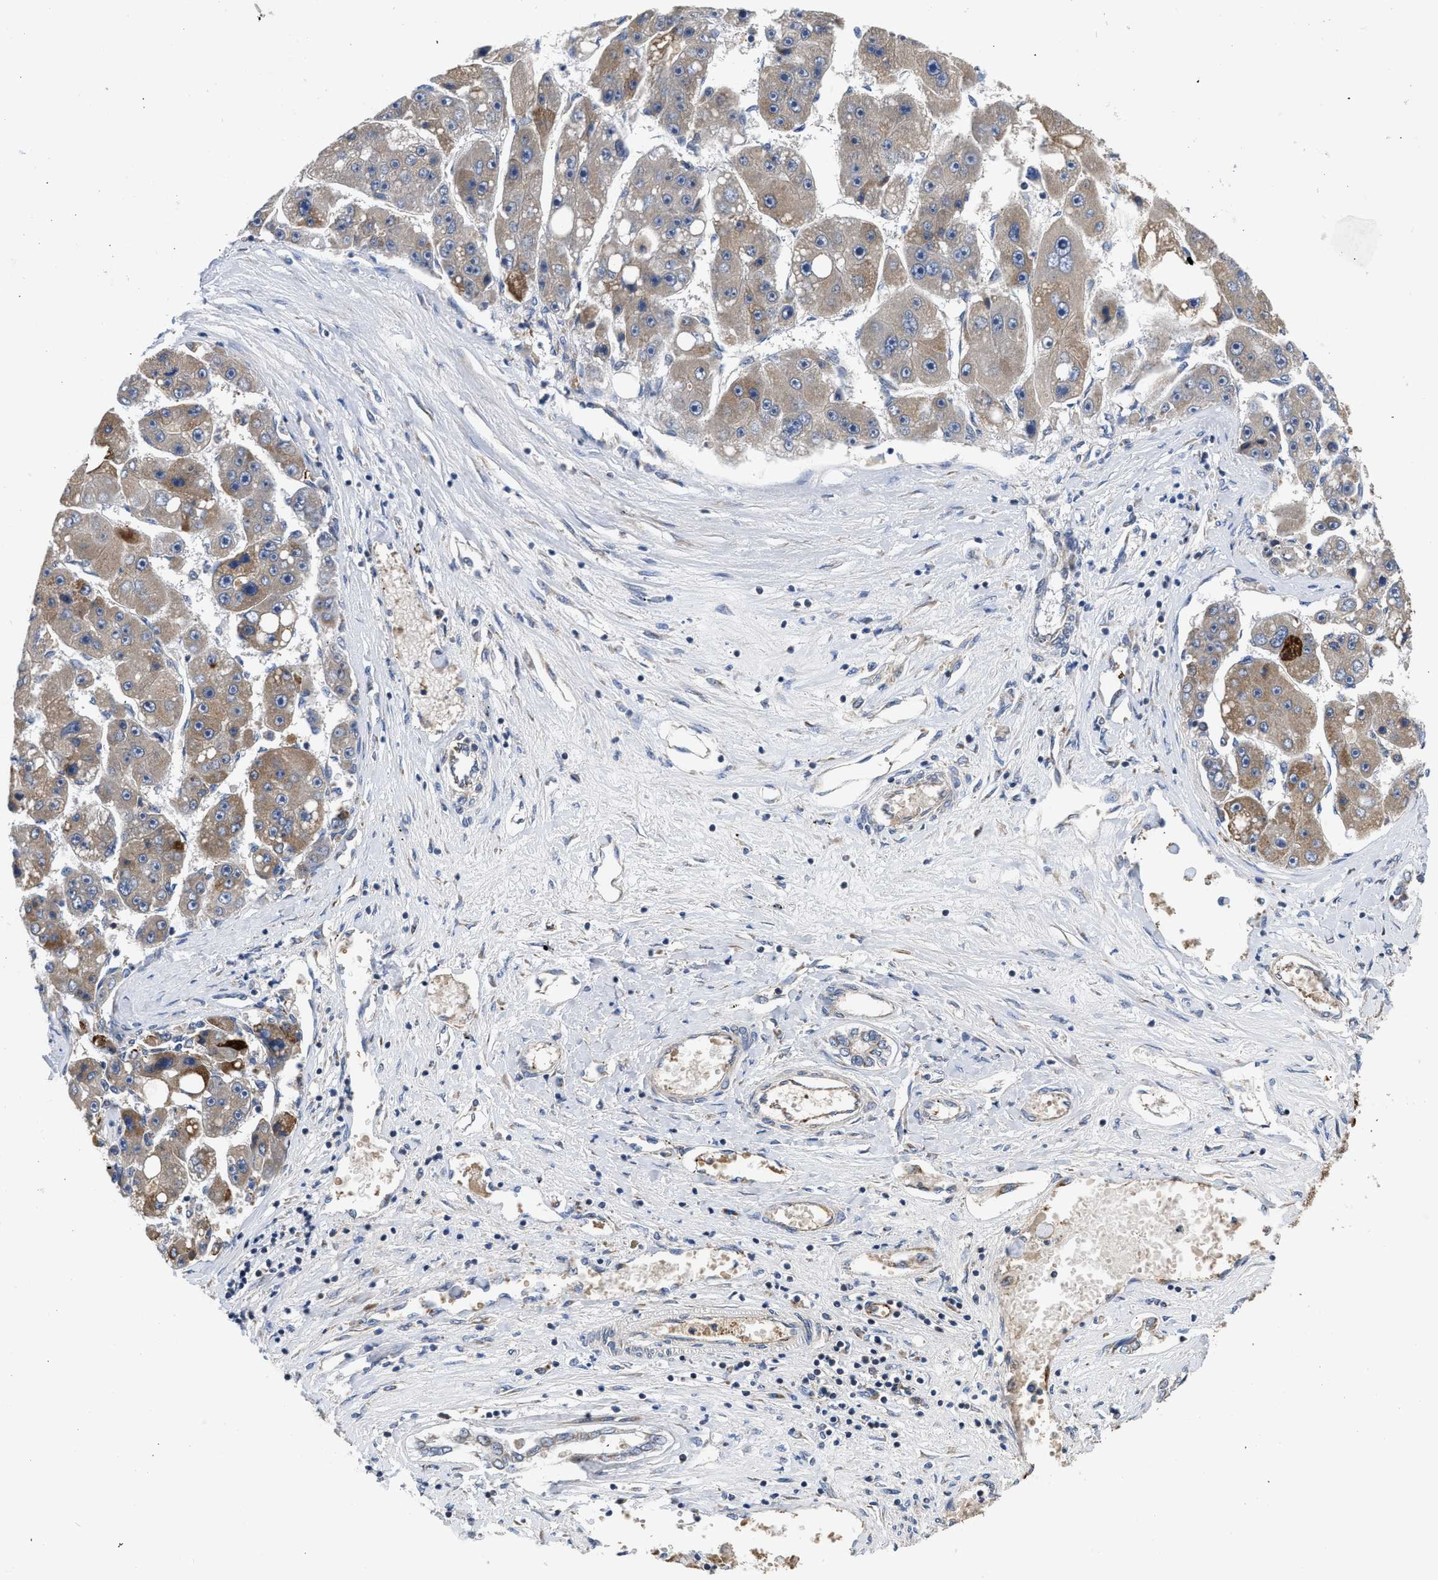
{"staining": {"intensity": "weak", "quantity": "25%-75%", "location": "cytoplasmic/membranous"}, "tissue": "liver cancer", "cell_type": "Tumor cells", "image_type": "cancer", "snomed": [{"axis": "morphology", "description": "Carcinoma, Hepatocellular, NOS"}, {"axis": "topography", "description": "Liver"}], "caption": "Immunohistochemical staining of liver cancer (hepatocellular carcinoma) demonstrates low levels of weak cytoplasmic/membranous expression in approximately 25%-75% of tumor cells.", "gene": "PIM1", "patient": {"sex": "female", "age": 61}}